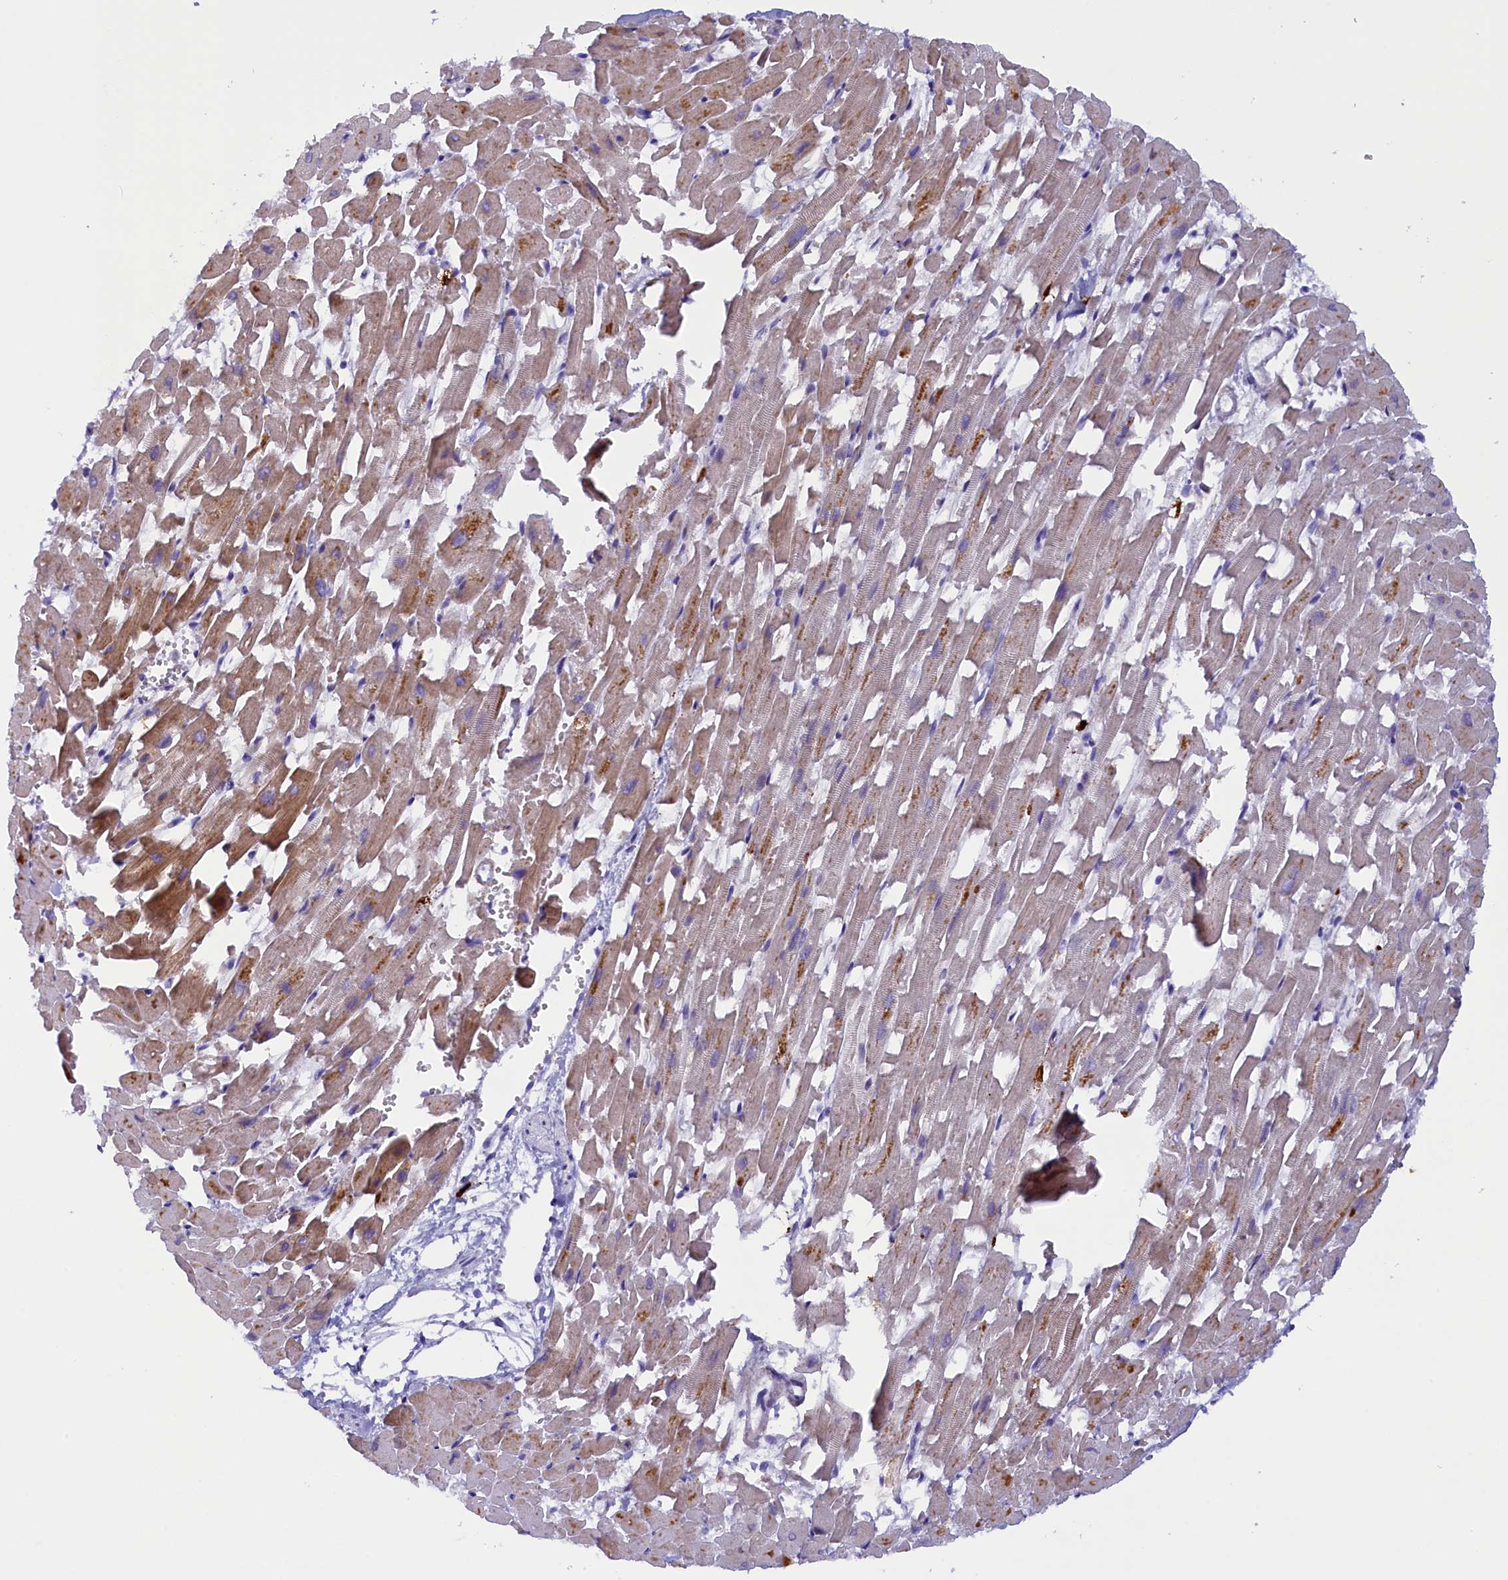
{"staining": {"intensity": "moderate", "quantity": ">75%", "location": "cytoplasmic/membranous"}, "tissue": "heart muscle", "cell_type": "Cardiomyocytes", "image_type": "normal", "snomed": [{"axis": "morphology", "description": "Normal tissue, NOS"}, {"axis": "topography", "description": "Heart"}], "caption": "High-power microscopy captured an immunohistochemistry micrograph of benign heart muscle, revealing moderate cytoplasmic/membranous staining in about >75% of cardiomyocytes. The protein is shown in brown color, while the nuclei are stained blue.", "gene": "RTTN", "patient": {"sex": "female", "age": 64}}